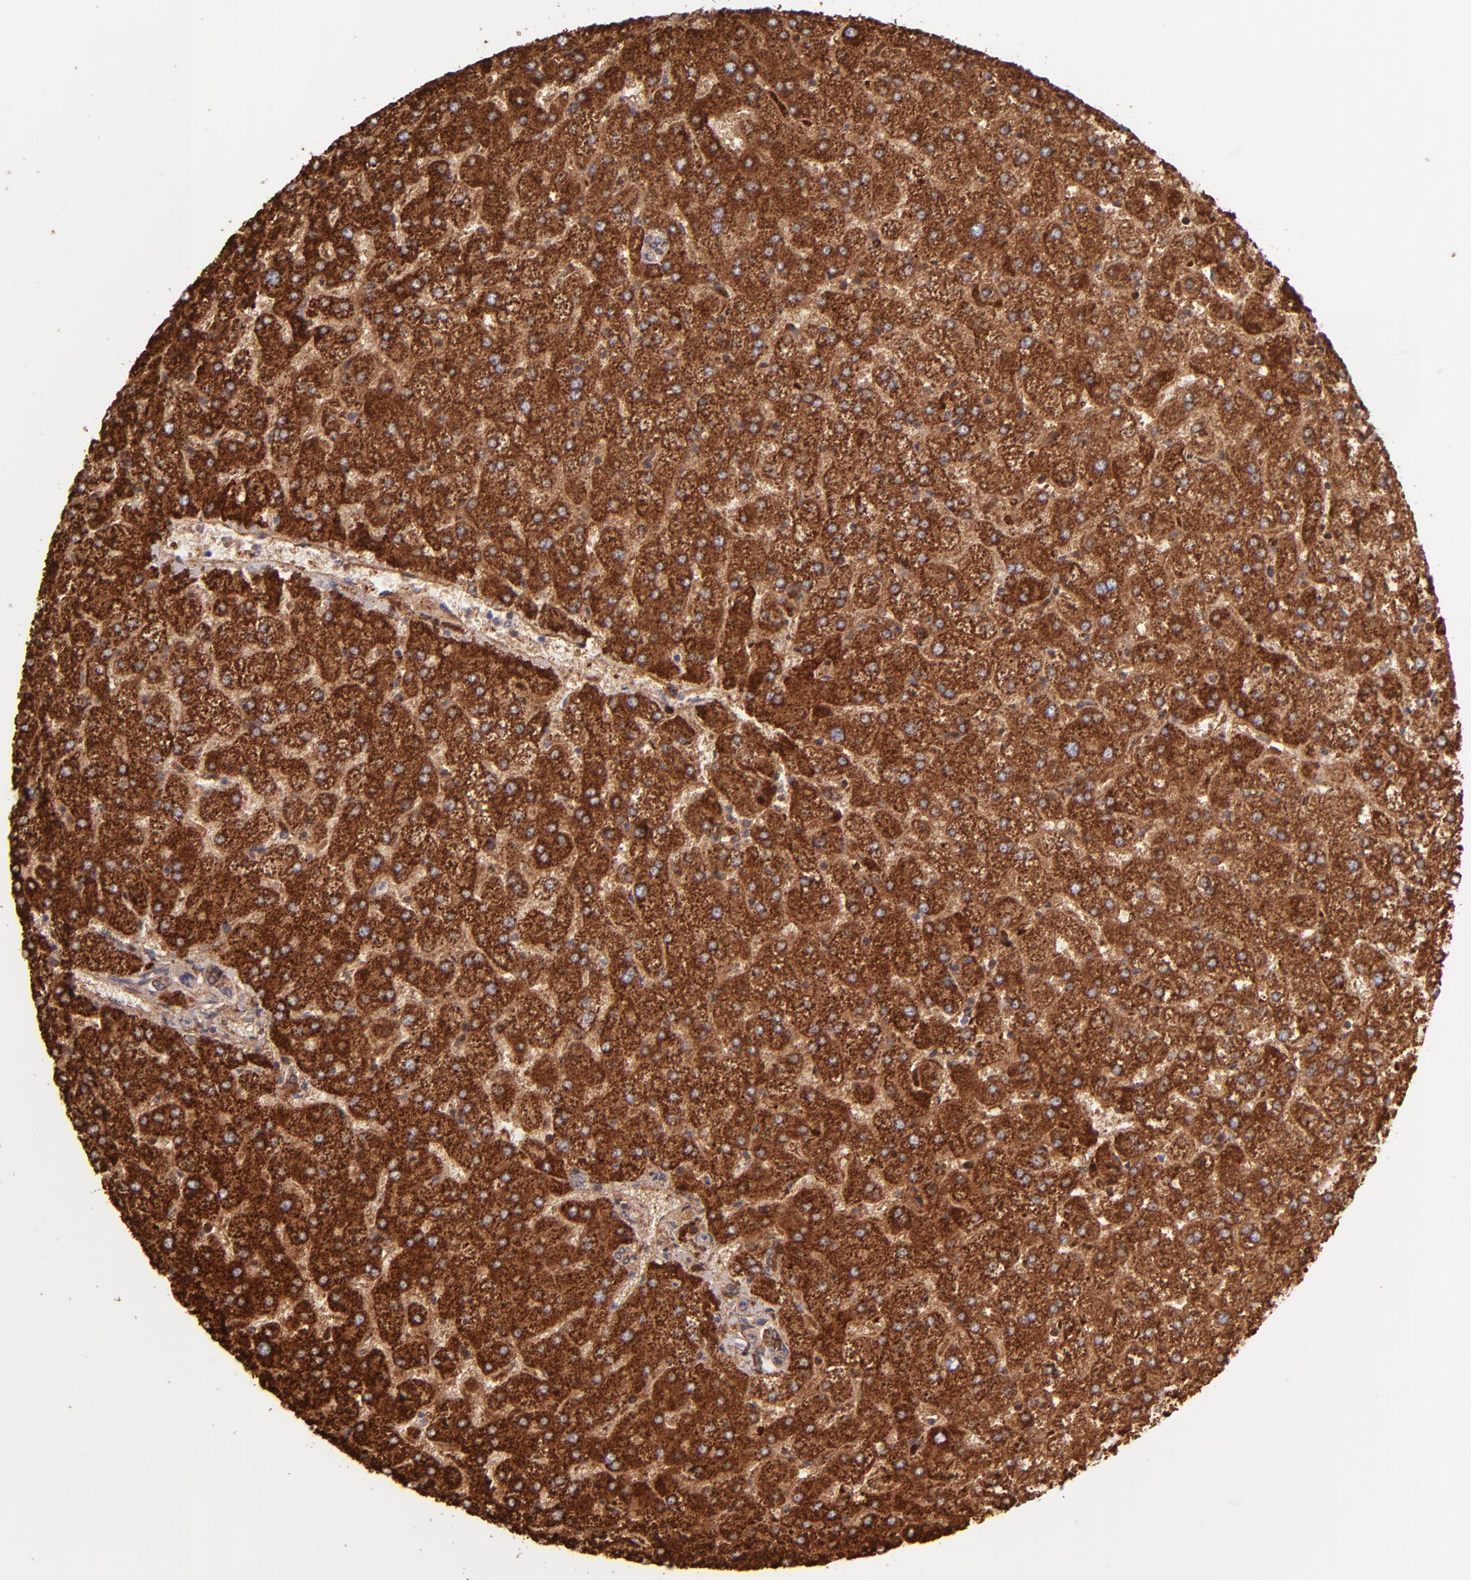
{"staining": {"intensity": "moderate", "quantity": ">75%", "location": "cytoplasmic/membranous"}, "tissue": "liver", "cell_type": "Cholangiocytes", "image_type": "normal", "snomed": [{"axis": "morphology", "description": "Normal tissue, NOS"}, {"axis": "topography", "description": "Liver"}], "caption": "Liver stained with IHC displays moderate cytoplasmic/membranous positivity in about >75% of cholangiocytes.", "gene": "SH2D4A", "patient": {"sex": "female", "age": 32}}